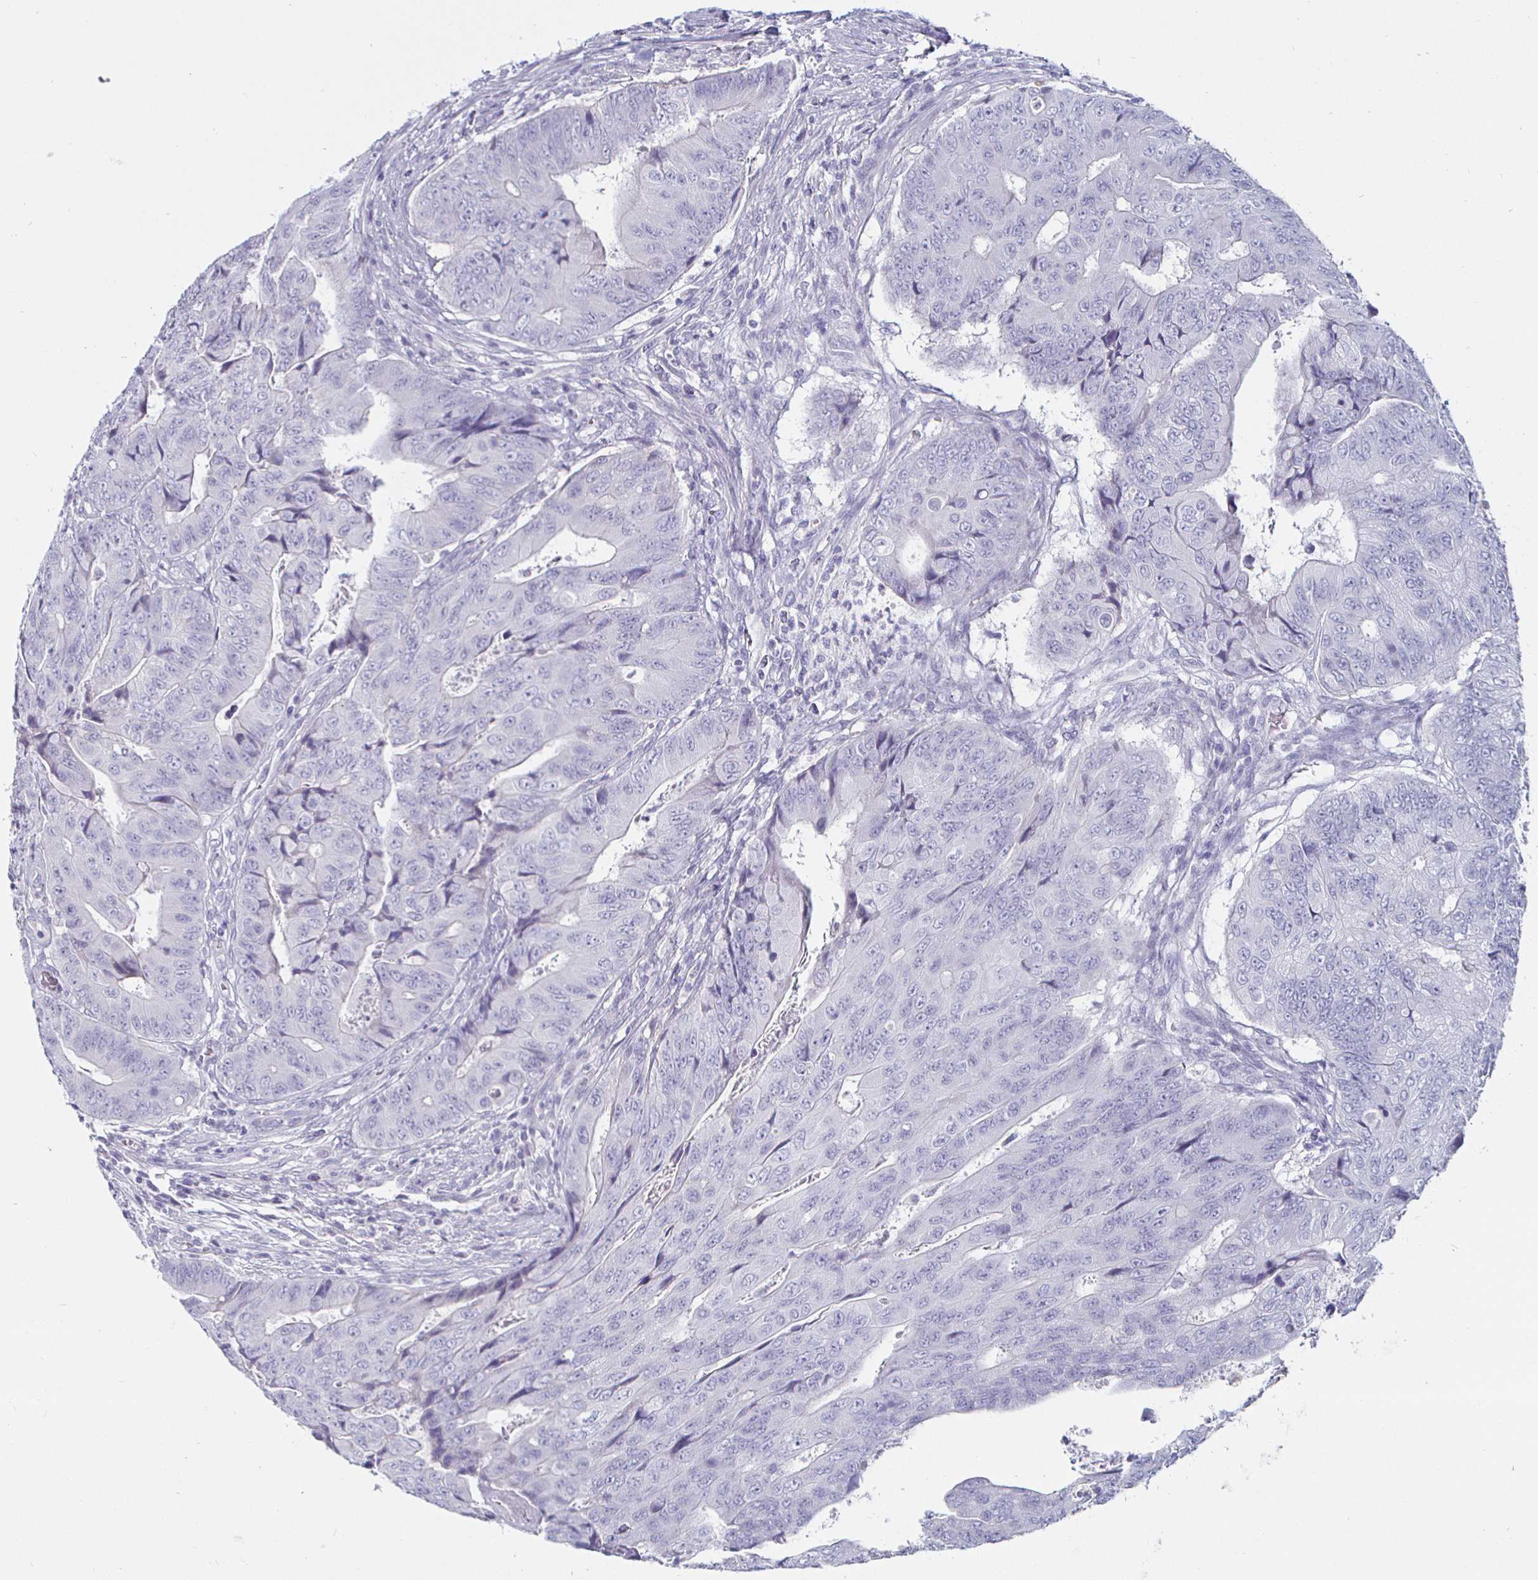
{"staining": {"intensity": "negative", "quantity": "none", "location": "none"}, "tissue": "colorectal cancer", "cell_type": "Tumor cells", "image_type": "cancer", "snomed": [{"axis": "morphology", "description": "Adenocarcinoma, NOS"}, {"axis": "topography", "description": "Colon"}], "caption": "A high-resolution photomicrograph shows IHC staining of colorectal adenocarcinoma, which demonstrates no significant staining in tumor cells. Nuclei are stained in blue.", "gene": "ENPP1", "patient": {"sex": "female", "age": 48}}